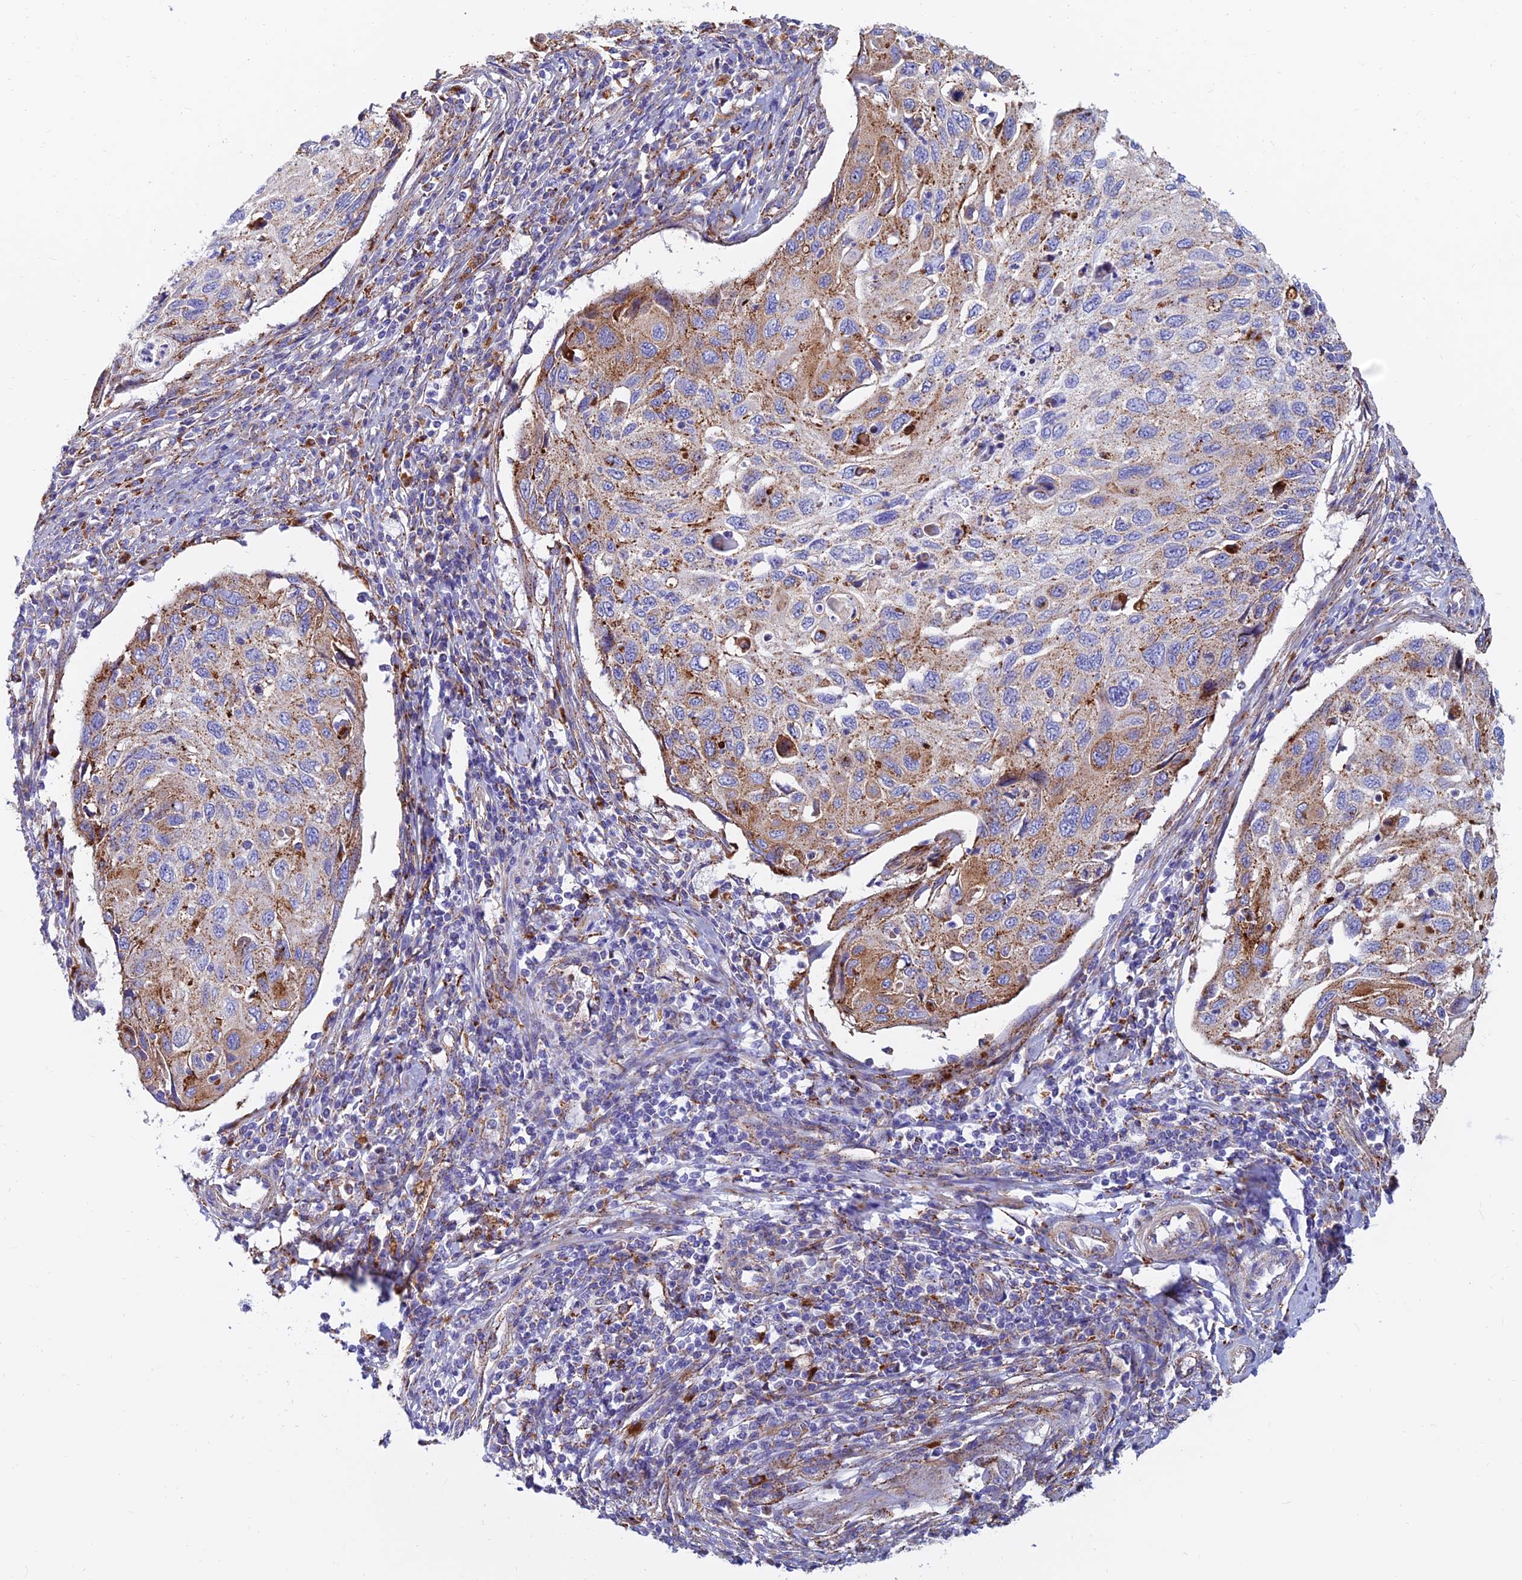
{"staining": {"intensity": "moderate", "quantity": "25%-75%", "location": "cytoplasmic/membranous"}, "tissue": "cervical cancer", "cell_type": "Tumor cells", "image_type": "cancer", "snomed": [{"axis": "morphology", "description": "Squamous cell carcinoma, NOS"}, {"axis": "topography", "description": "Cervix"}], "caption": "A micrograph showing moderate cytoplasmic/membranous expression in approximately 25%-75% of tumor cells in cervical squamous cell carcinoma, as visualized by brown immunohistochemical staining.", "gene": "SPNS1", "patient": {"sex": "female", "age": 70}}